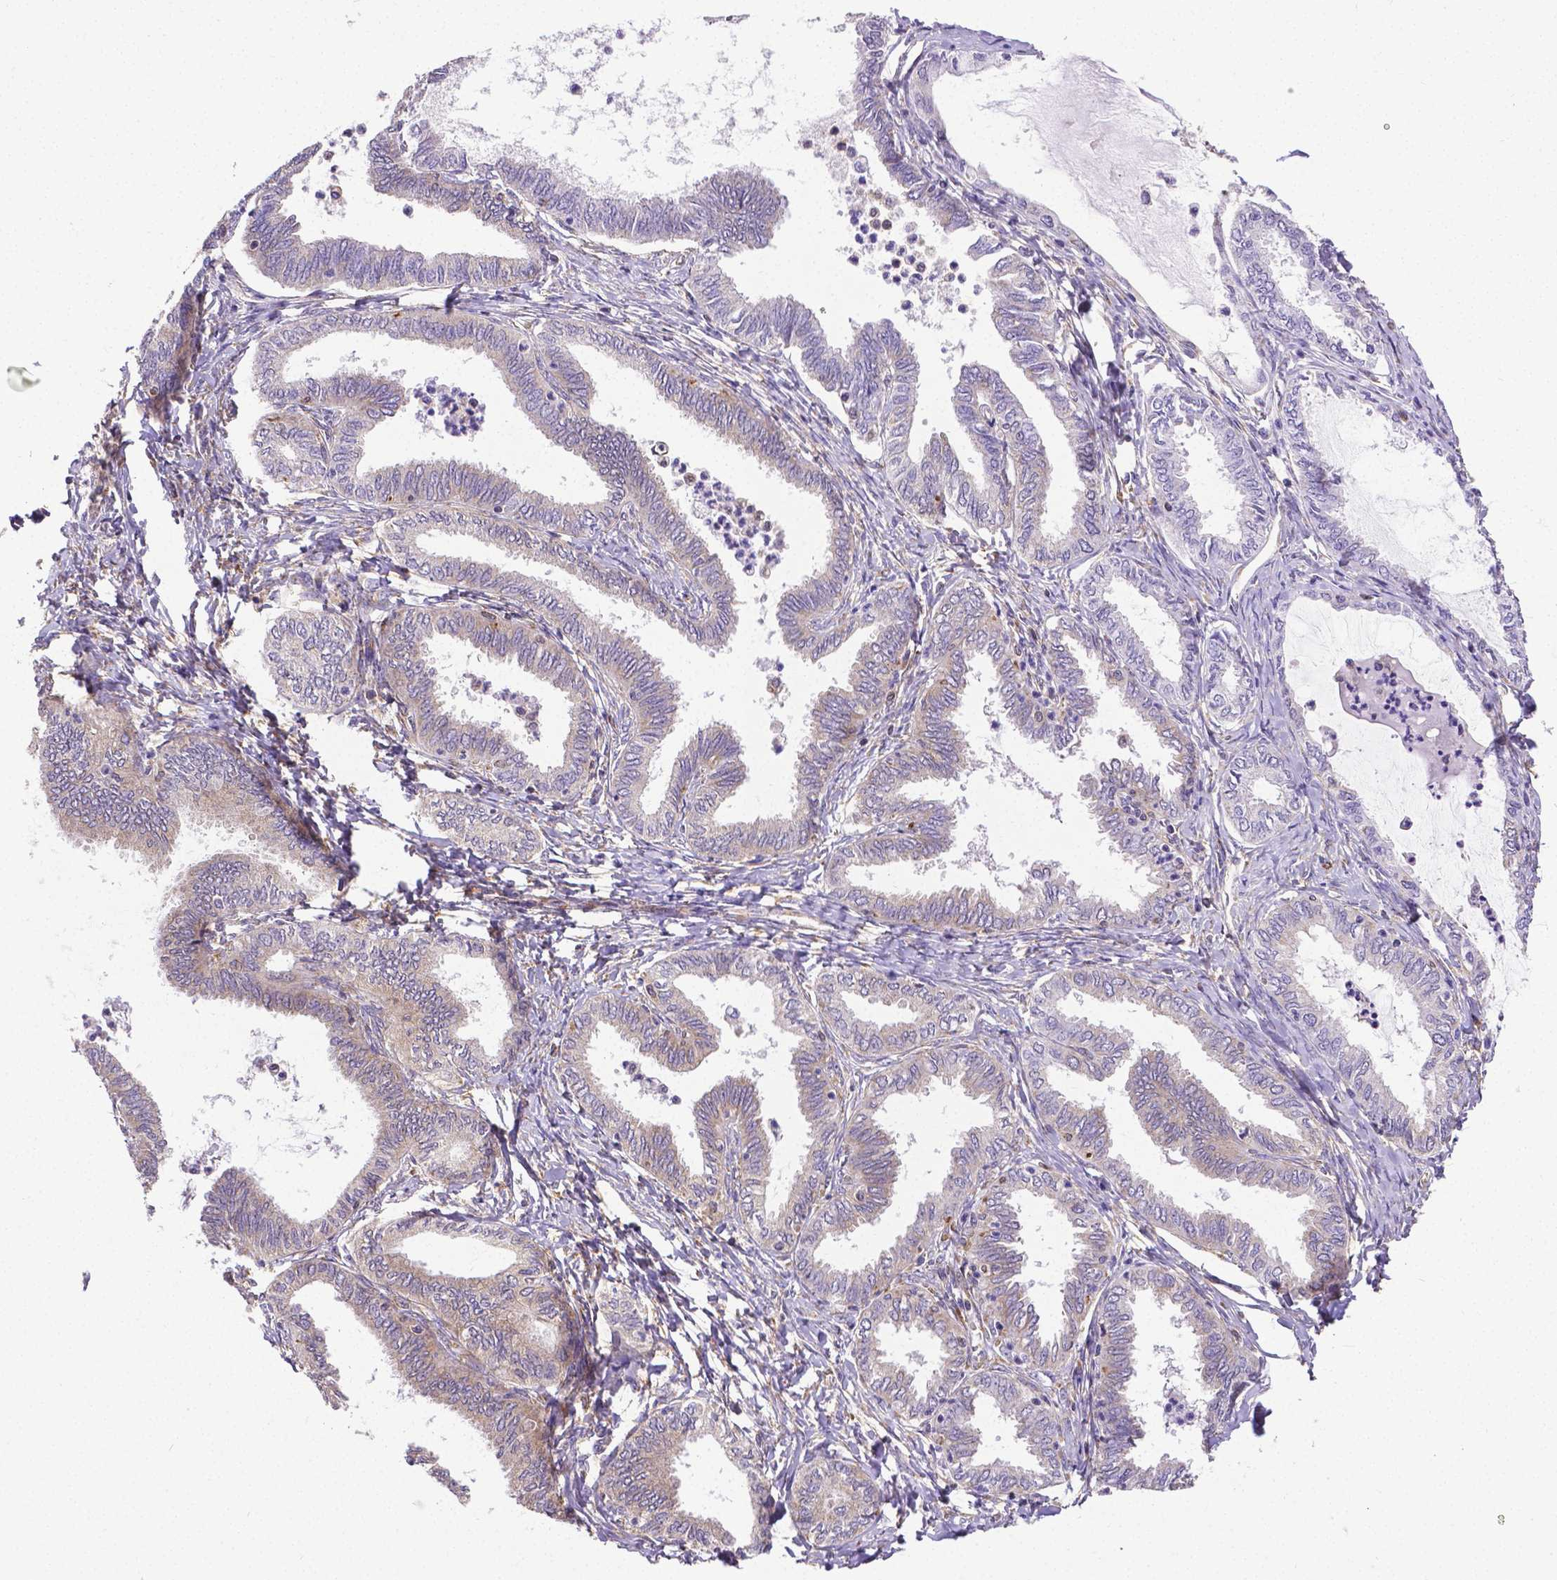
{"staining": {"intensity": "weak", "quantity": "<25%", "location": "cytoplasmic/membranous"}, "tissue": "ovarian cancer", "cell_type": "Tumor cells", "image_type": "cancer", "snomed": [{"axis": "morphology", "description": "Carcinoma, endometroid"}, {"axis": "topography", "description": "Ovary"}], "caption": "Protein analysis of ovarian endometroid carcinoma displays no significant positivity in tumor cells.", "gene": "MTDH", "patient": {"sex": "female", "age": 70}}